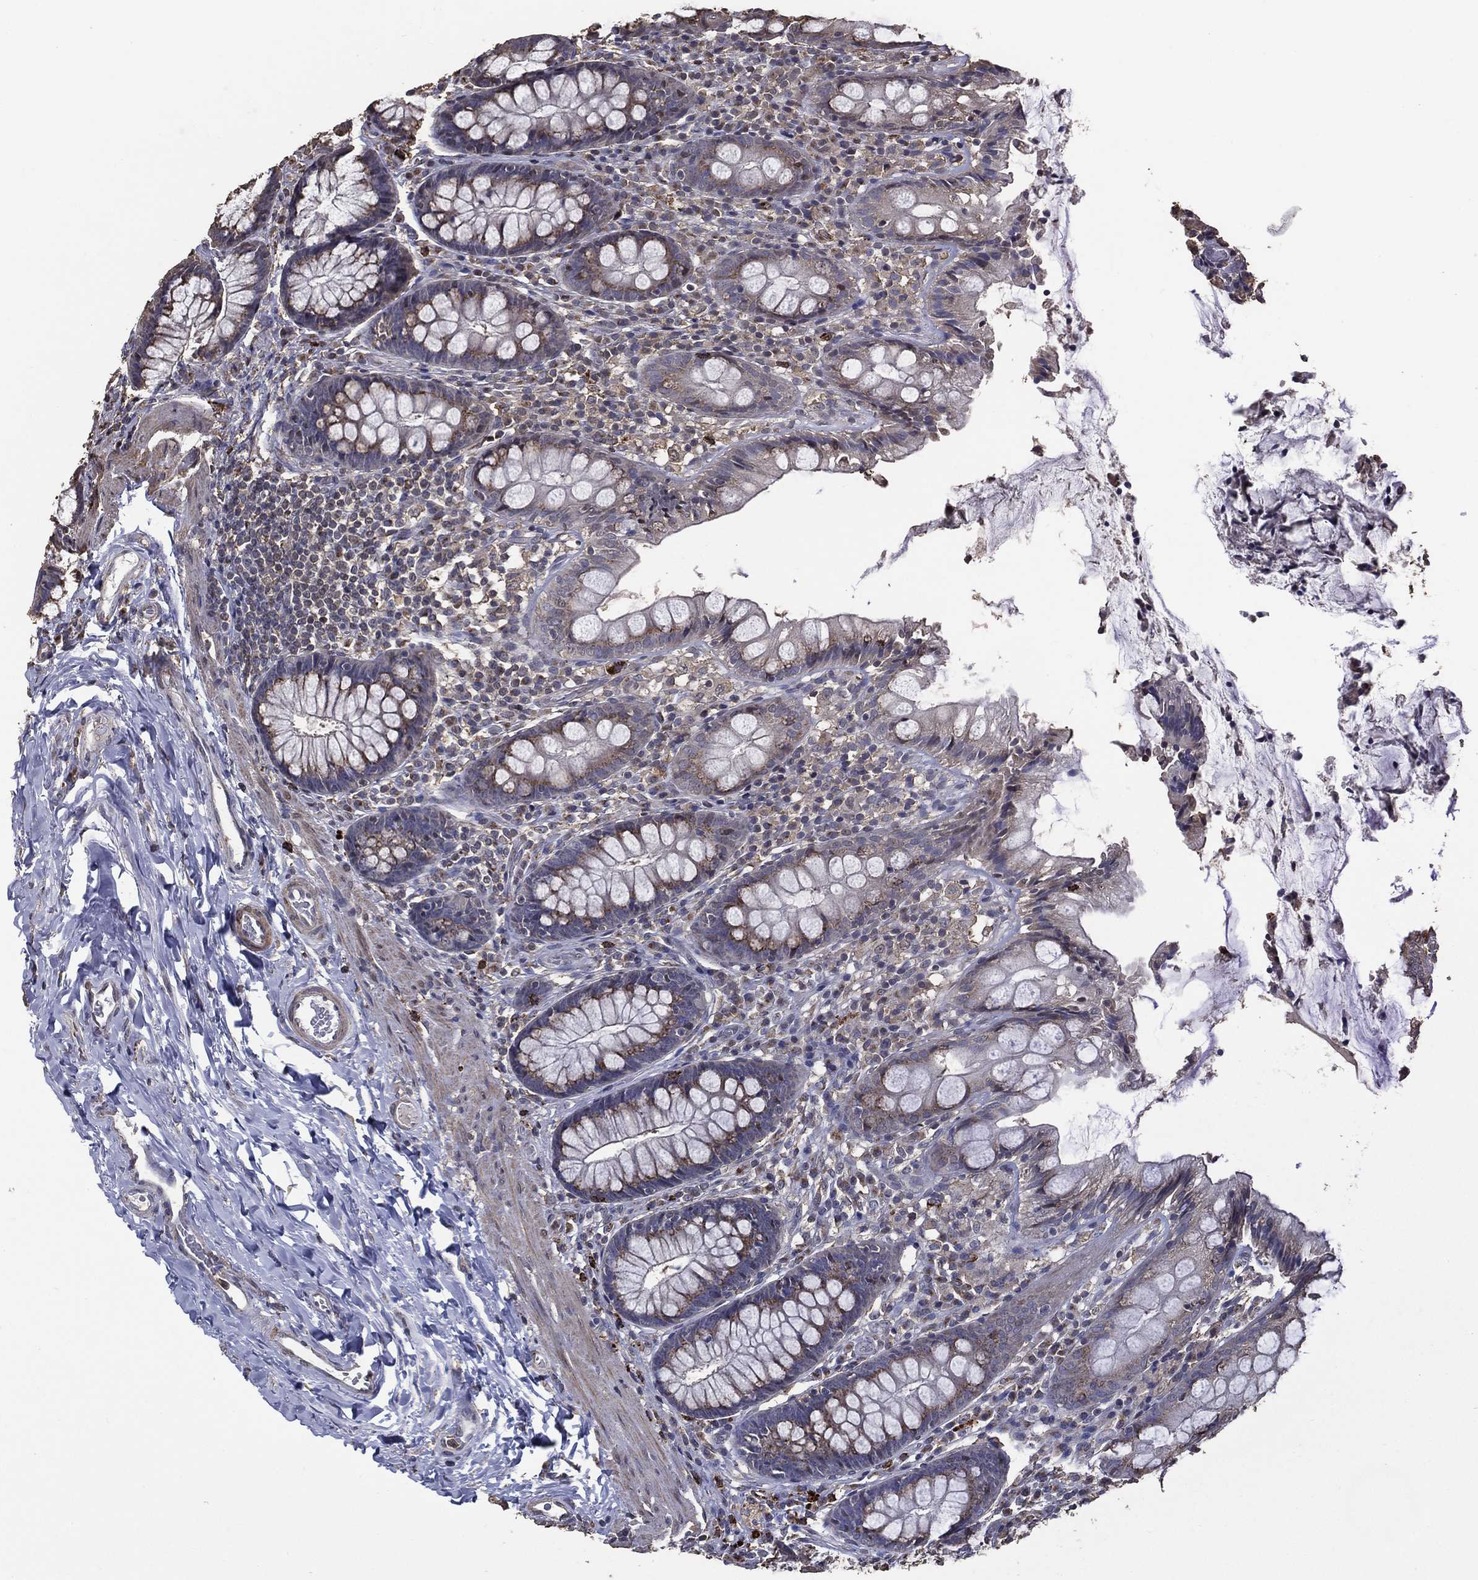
{"staining": {"intensity": "negative", "quantity": "none", "location": "none"}, "tissue": "colon", "cell_type": "Endothelial cells", "image_type": "normal", "snomed": [{"axis": "morphology", "description": "Normal tissue, NOS"}, {"axis": "topography", "description": "Colon"}], "caption": "Immunohistochemical staining of benign colon shows no significant positivity in endothelial cells. (Immunohistochemistry (ihc), brightfield microscopy, high magnification).", "gene": "GPR183", "patient": {"sex": "female", "age": 86}}